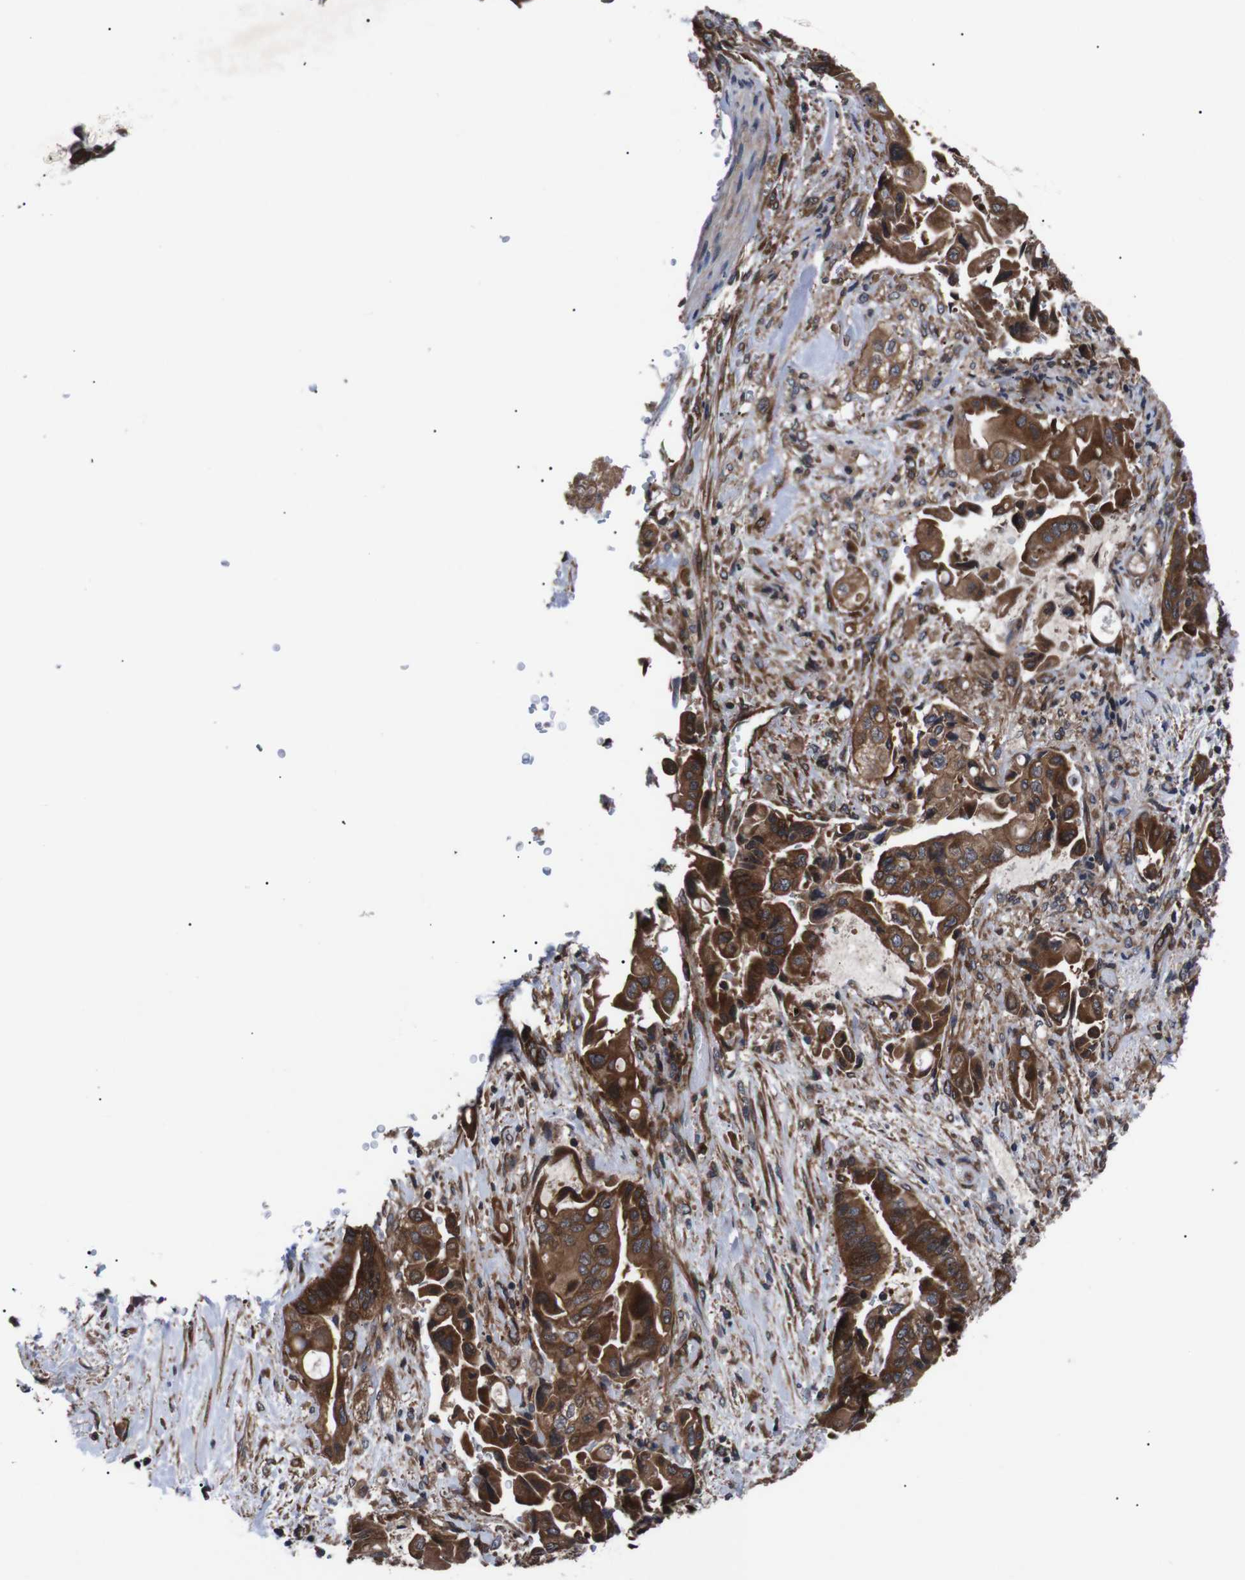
{"staining": {"intensity": "strong", "quantity": ">75%", "location": "cytoplasmic/membranous"}, "tissue": "liver cancer", "cell_type": "Tumor cells", "image_type": "cancer", "snomed": [{"axis": "morphology", "description": "Cholangiocarcinoma"}, {"axis": "topography", "description": "Liver"}], "caption": "The immunohistochemical stain highlights strong cytoplasmic/membranous expression in tumor cells of cholangiocarcinoma (liver) tissue.", "gene": "PAWR", "patient": {"sex": "female", "age": 61}}